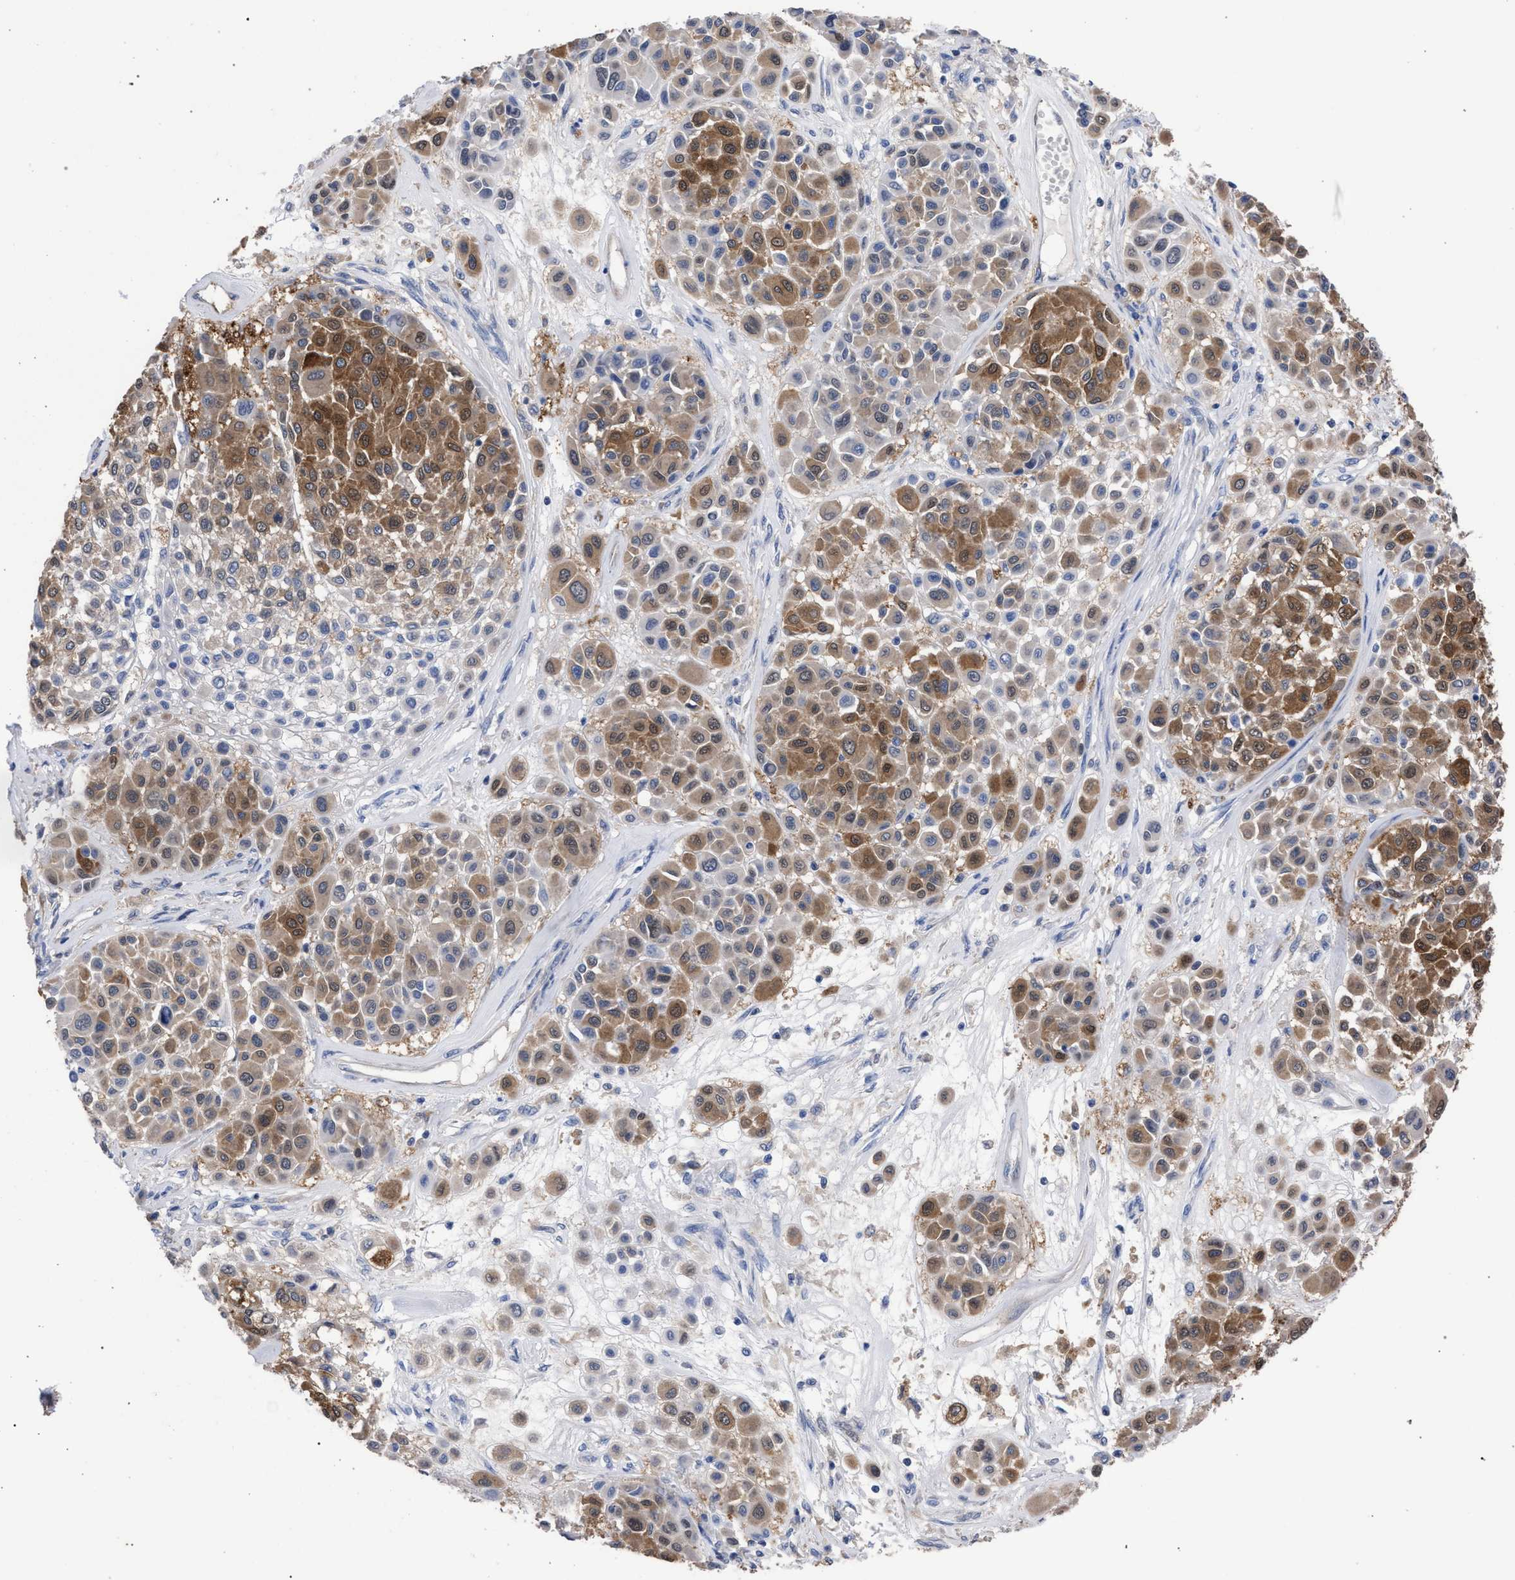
{"staining": {"intensity": "moderate", "quantity": ">75%", "location": "cytoplasmic/membranous"}, "tissue": "melanoma", "cell_type": "Tumor cells", "image_type": "cancer", "snomed": [{"axis": "morphology", "description": "Malignant melanoma, Metastatic site"}, {"axis": "topography", "description": "Soft tissue"}], "caption": "Melanoma stained for a protein demonstrates moderate cytoplasmic/membranous positivity in tumor cells. Nuclei are stained in blue.", "gene": "GMPR", "patient": {"sex": "male", "age": 41}}